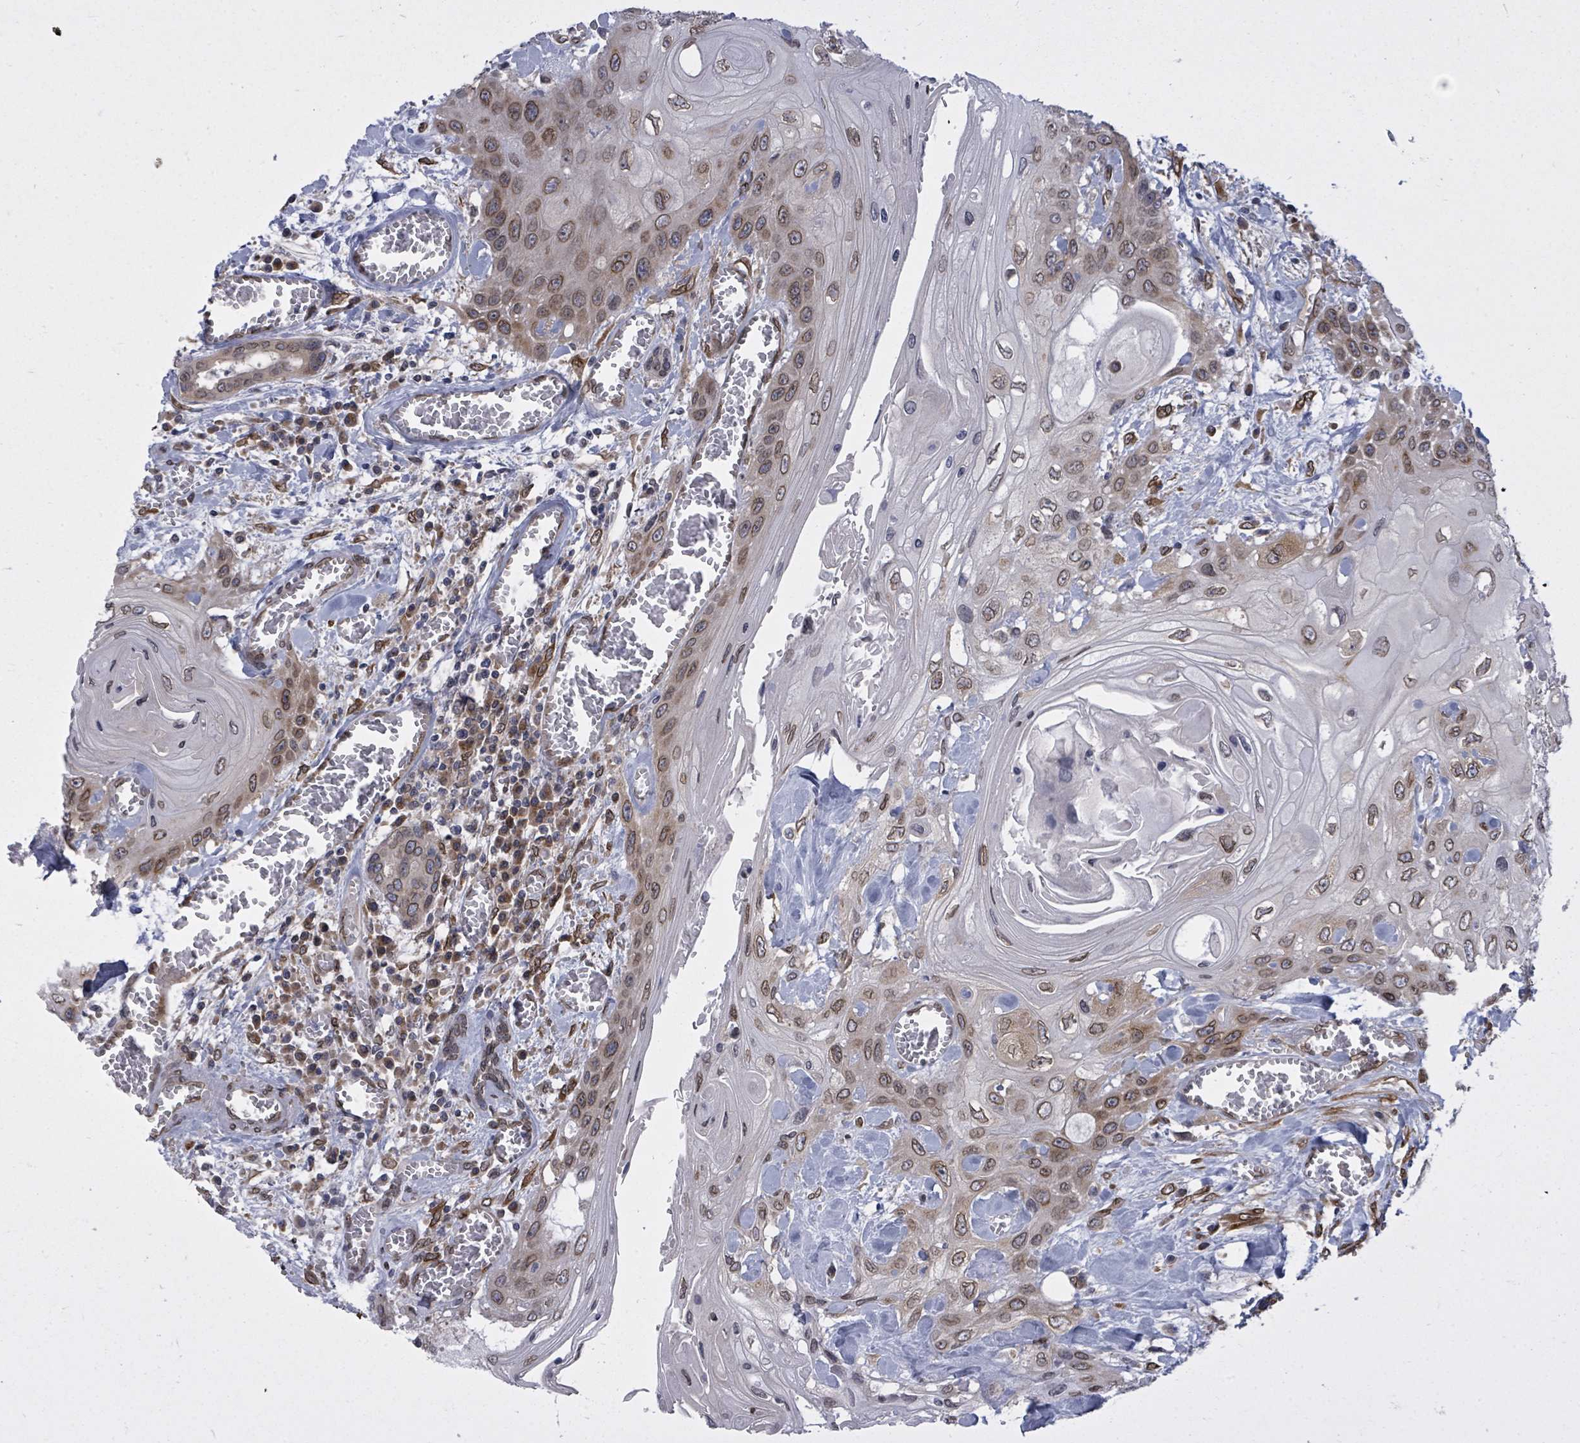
{"staining": {"intensity": "moderate", "quantity": ">75%", "location": "cytoplasmic/membranous,nuclear"}, "tissue": "head and neck cancer", "cell_type": "Tumor cells", "image_type": "cancer", "snomed": [{"axis": "morphology", "description": "Squamous cell carcinoma, NOS"}, {"axis": "topography", "description": "Head-Neck"}], "caption": "DAB immunohistochemical staining of head and neck cancer (squamous cell carcinoma) shows moderate cytoplasmic/membranous and nuclear protein positivity in approximately >75% of tumor cells.", "gene": "ARFGAP1", "patient": {"sex": "female", "age": 43}}